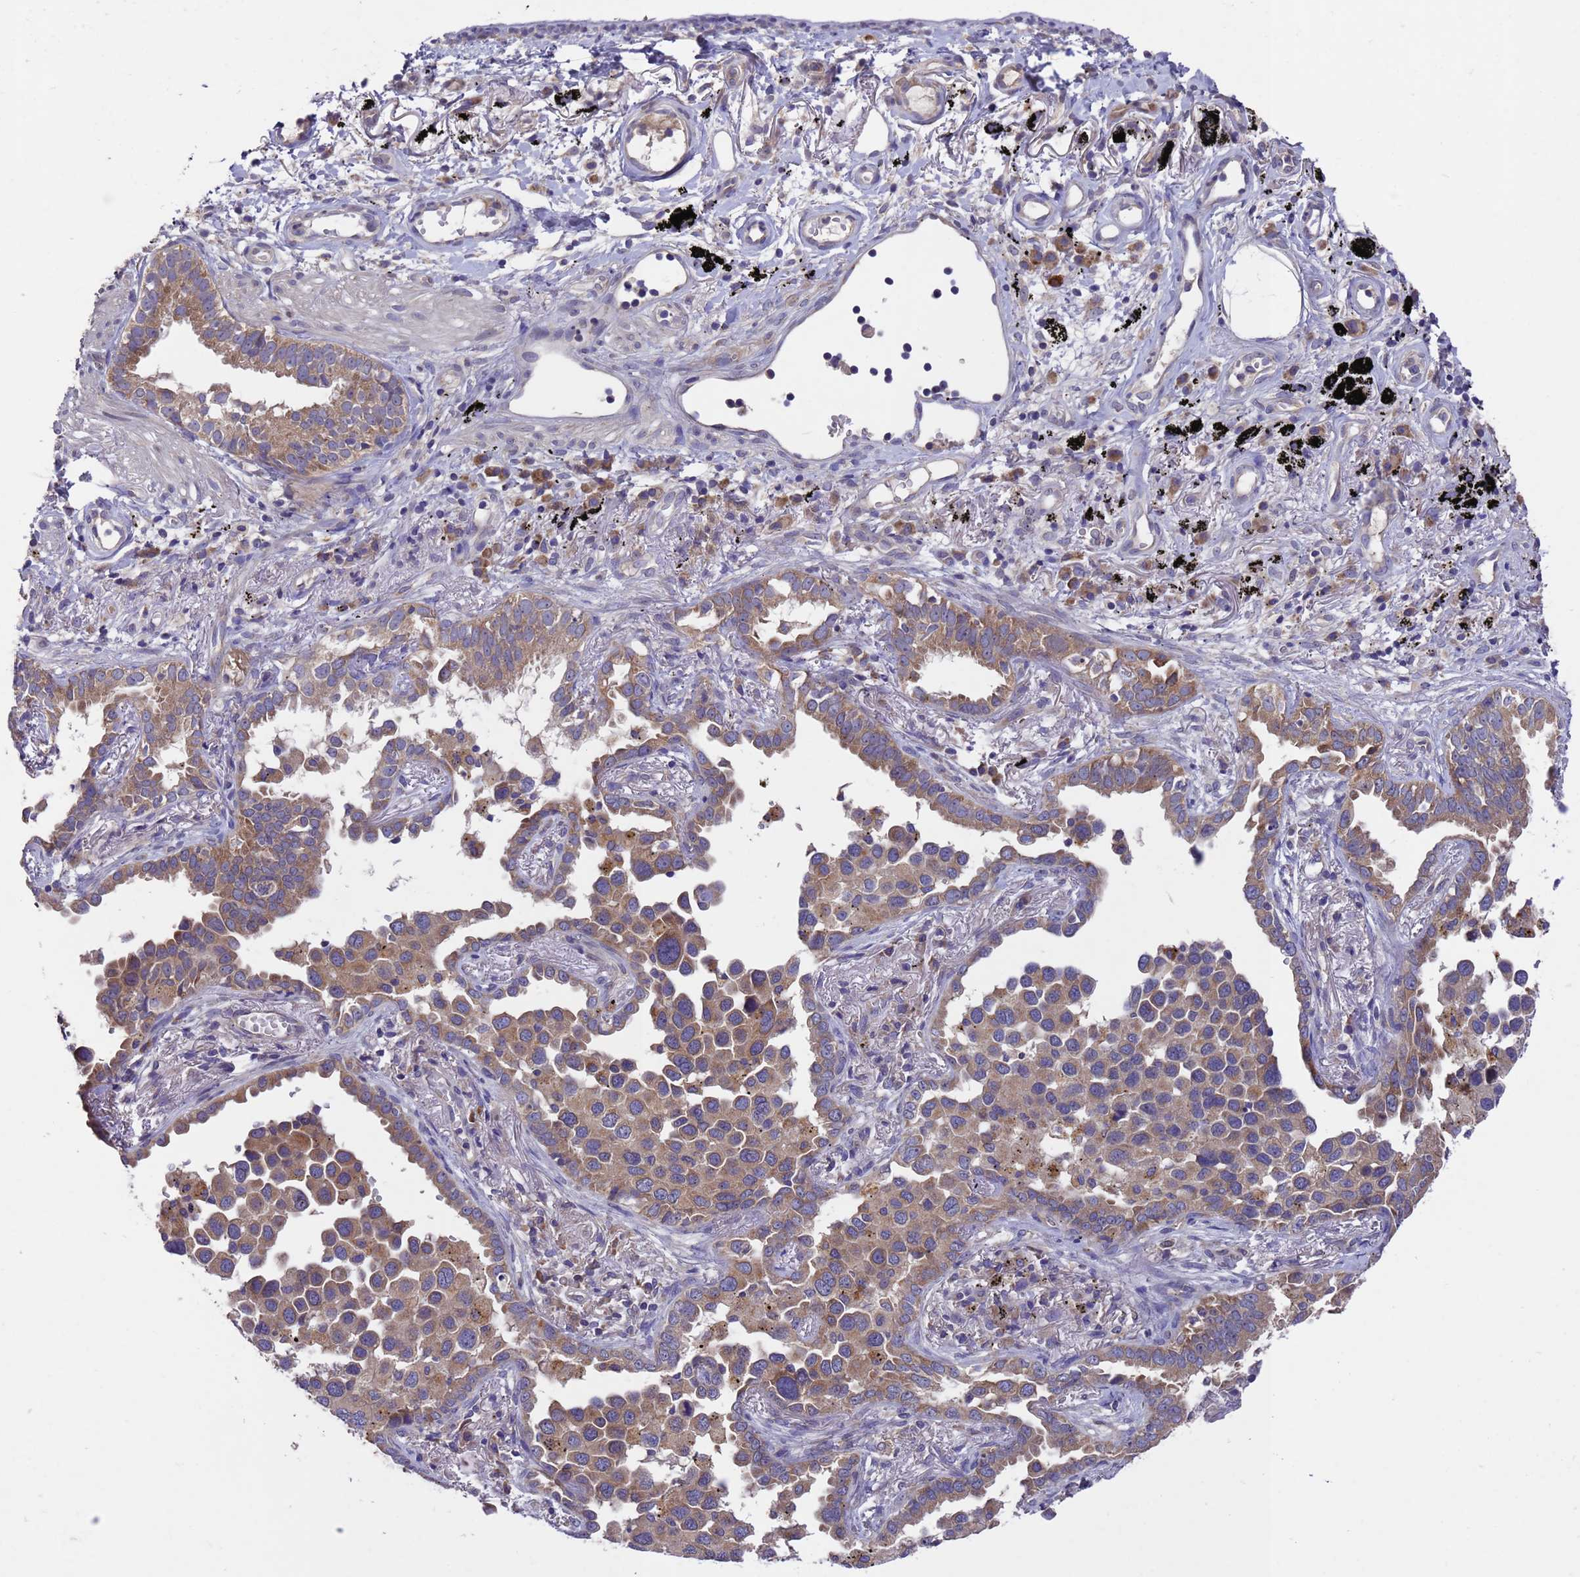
{"staining": {"intensity": "weak", "quantity": ">75%", "location": "cytoplasmic/membranous"}, "tissue": "lung cancer", "cell_type": "Tumor cells", "image_type": "cancer", "snomed": [{"axis": "morphology", "description": "Adenocarcinoma, NOS"}, {"axis": "topography", "description": "Lung"}], "caption": "Lung adenocarcinoma stained for a protein shows weak cytoplasmic/membranous positivity in tumor cells. Using DAB (brown) and hematoxylin (blue) stains, captured at high magnification using brightfield microscopy.", "gene": "DCAF12L2", "patient": {"sex": "male", "age": 67}}